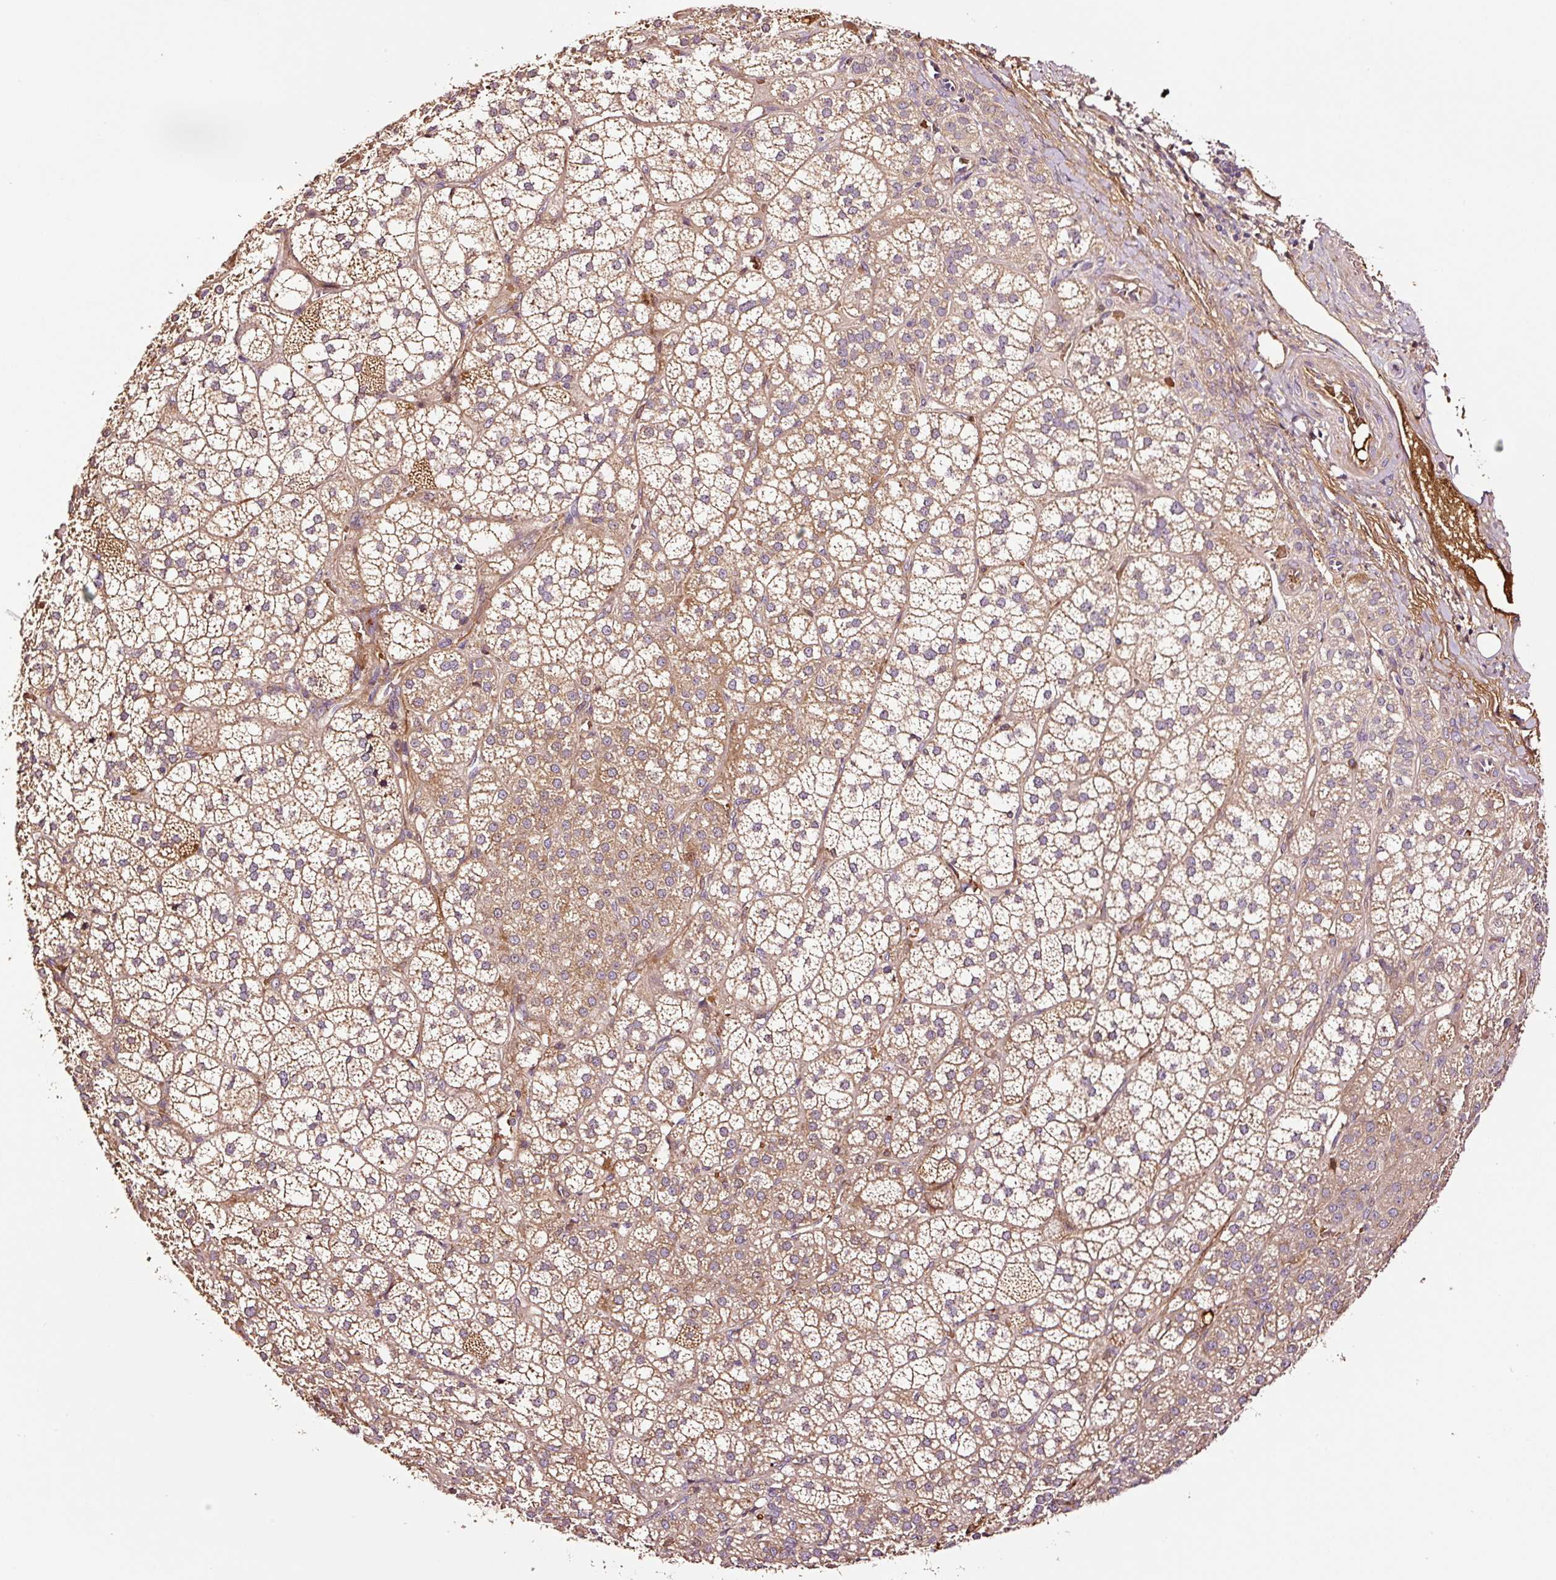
{"staining": {"intensity": "moderate", "quantity": ">75%", "location": "cytoplasmic/membranous"}, "tissue": "adrenal gland", "cell_type": "Glandular cells", "image_type": "normal", "snomed": [{"axis": "morphology", "description": "Normal tissue, NOS"}, {"axis": "topography", "description": "Adrenal gland"}], "caption": "IHC of normal adrenal gland shows medium levels of moderate cytoplasmic/membranous staining in about >75% of glandular cells. Using DAB (brown) and hematoxylin (blue) stains, captured at high magnification using brightfield microscopy.", "gene": "PGLYRP2", "patient": {"sex": "female", "age": 60}}